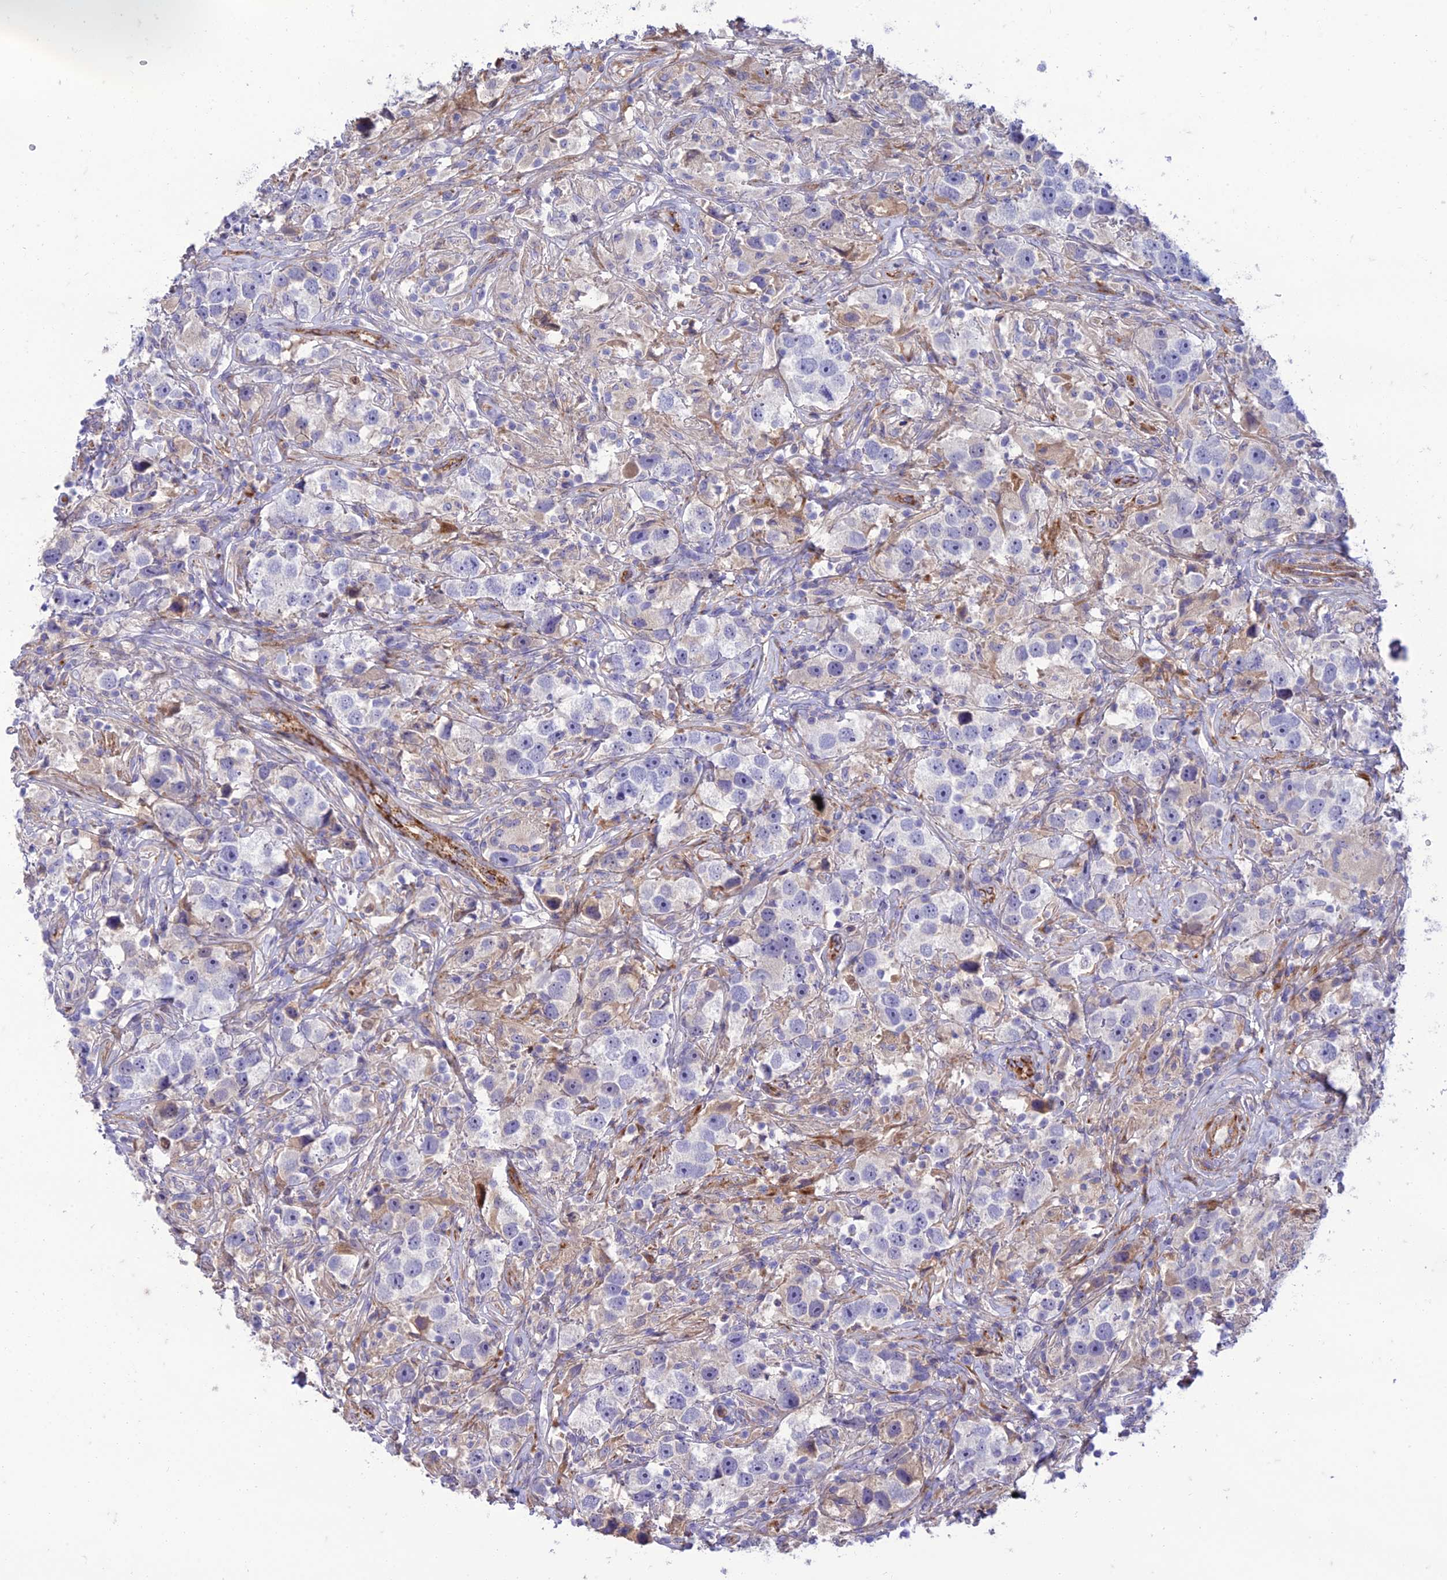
{"staining": {"intensity": "negative", "quantity": "none", "location": "none"}, "tissue": "testis cancer", "cell_type": "Tumor cells", "image_type": "cancer", "snomed": [{"axis": "morphology", "description": "Seminoma, NOS"}, {"axis": "topography", "description": "Testis"}], "caption": "Tumor cells show no significant staining in seminoma (testis).", "gene": "SEL1L3", "patient": {"sex": "male", "age": 49}}